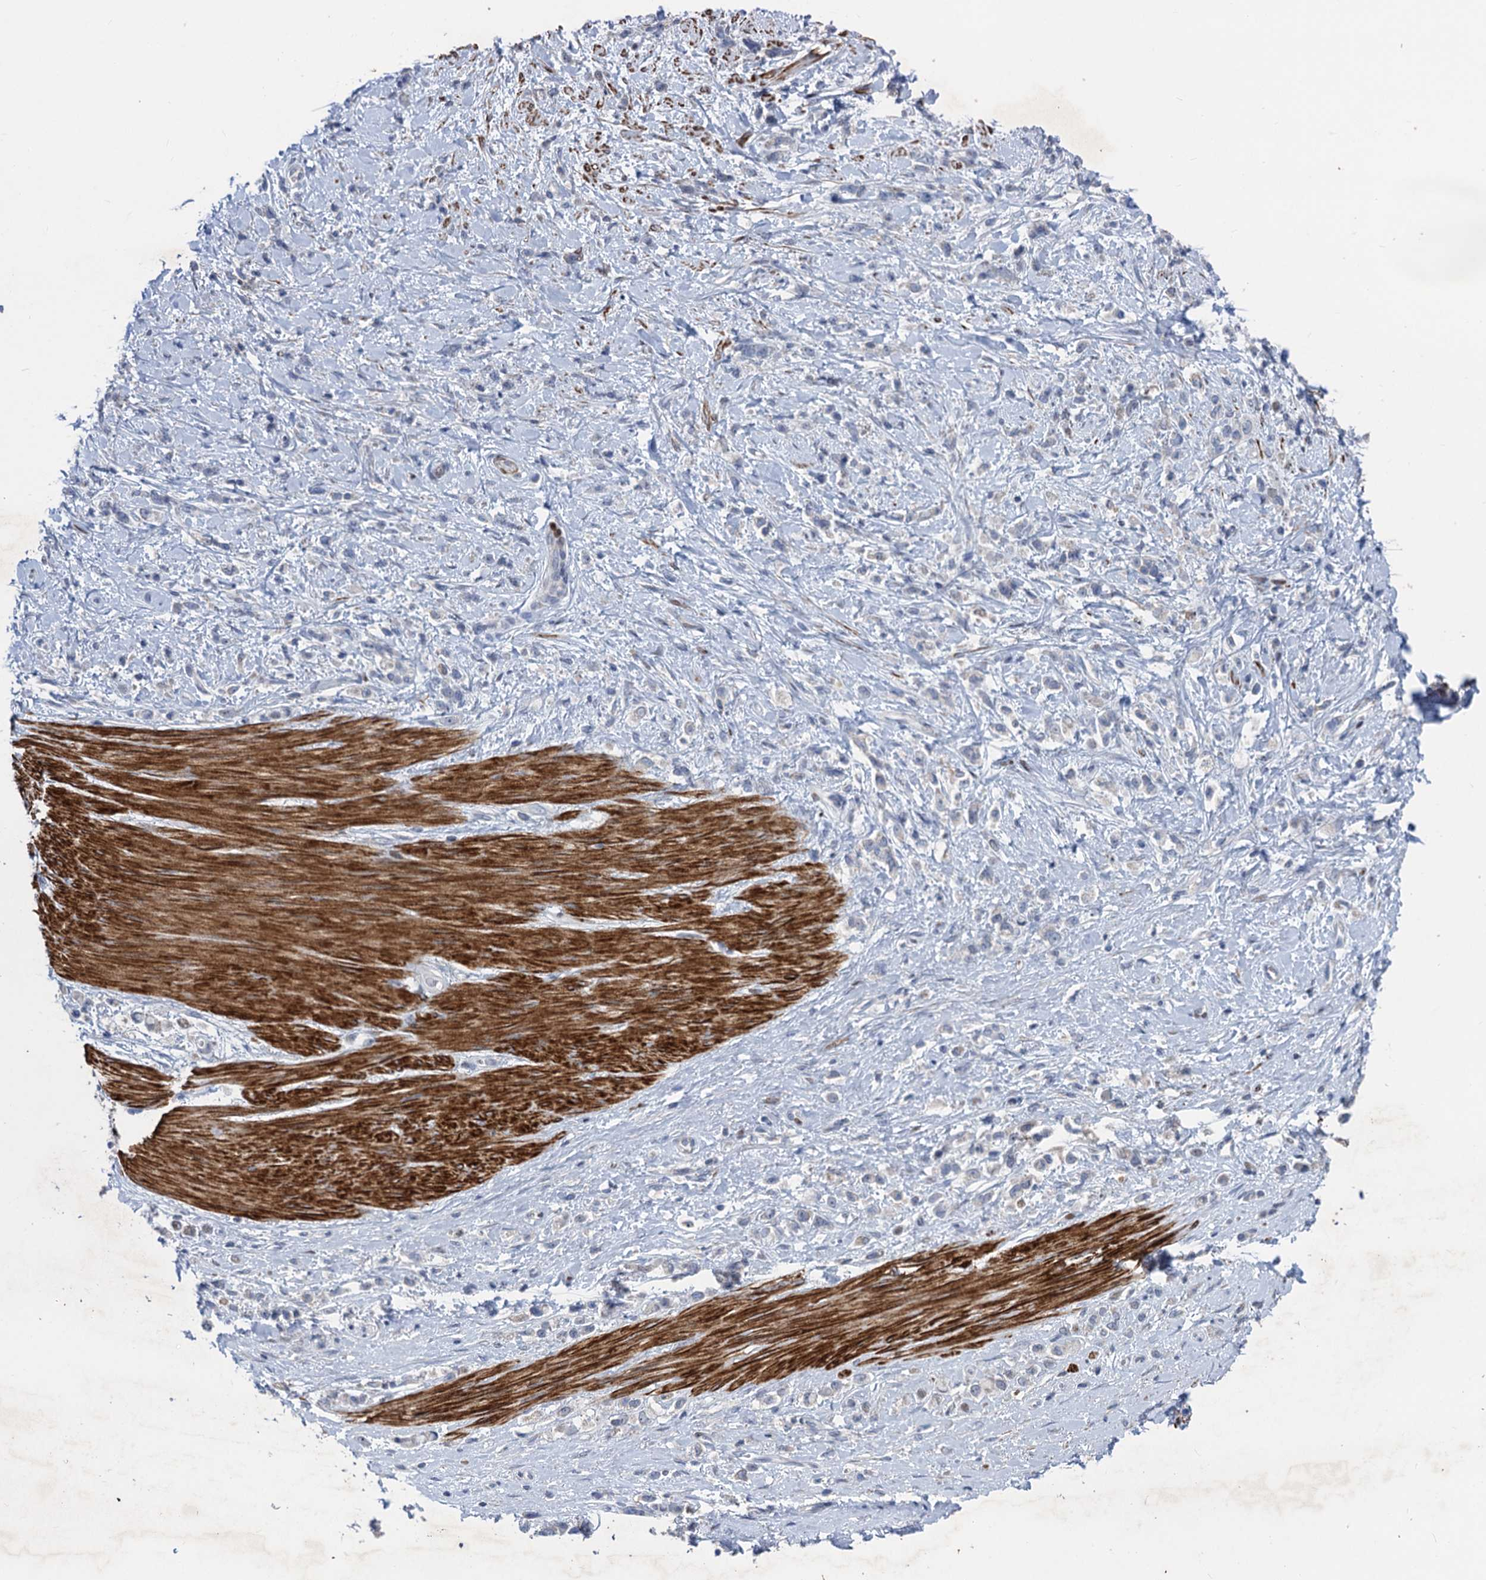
{"staining": {"intensity": "negative", "quantity": "none", "location": "none"}, "tissue": "stomach cancer", "cell_type": "Tumor cells", "image_type": "cancer", "snomed": [{"axis": "morphology", "description": "Adenocarcinoma, NOS"}, {"axis": "topography", "description": "Stomach"}], "caption": "Tumor cells show no significant protein expression in stomach cancer.", "gene": "ESYT3", "patient": {"sex": "female", "age": 60}}